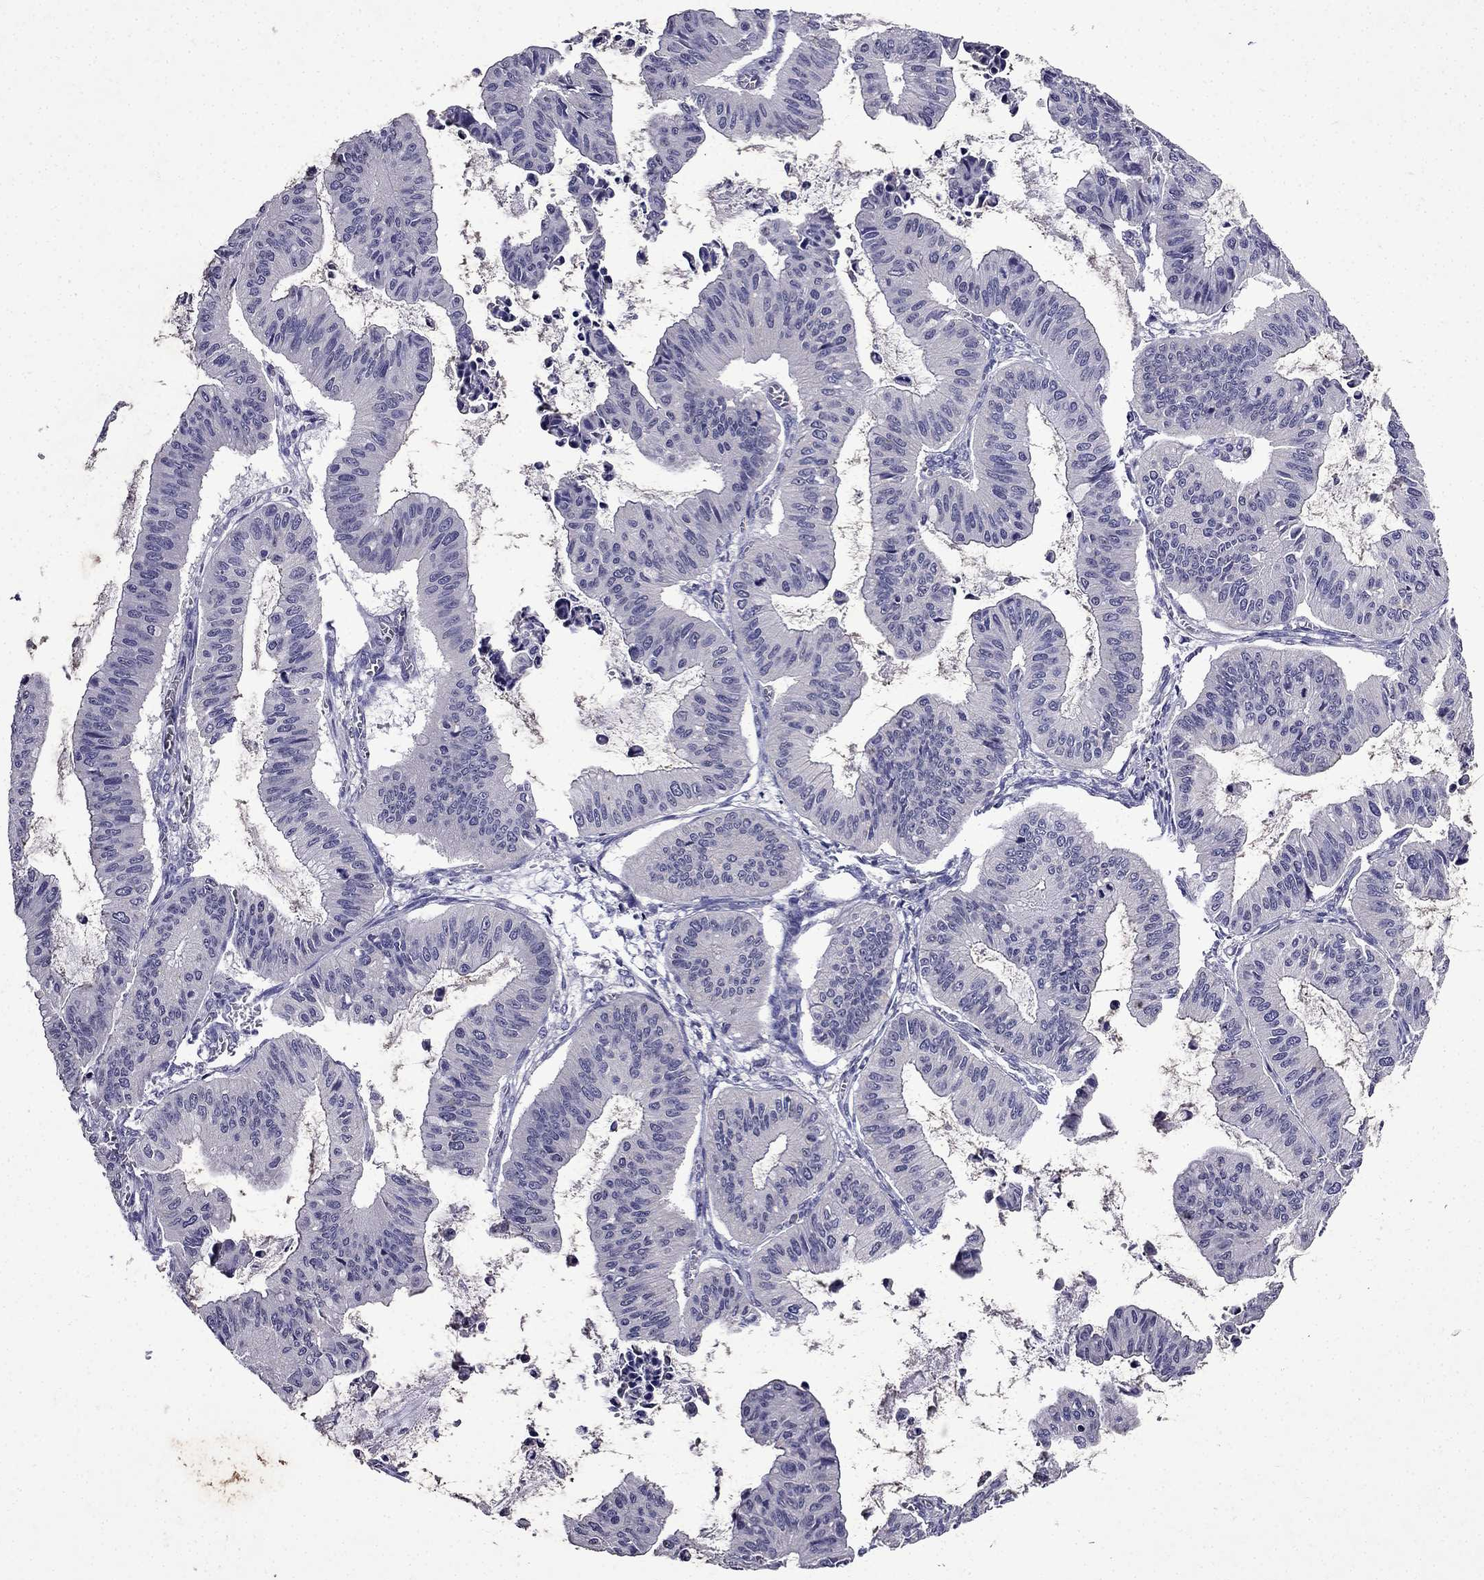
{"staining": {"intensity": "negative", "quantity": "none", "location": "none"}, "tissue": "ovarian cancer", "cell_type": "Tumor cells", "image_type": "cancer", "snomed": [{"axis": "morphology", "description": "Cystadenocarcinoma, mucinous, NOS"}, {"axis": "topography", "description": "Ovary"}], "caption": "Immunohistochemistry (IHC) photomicrograph of neoplastic tissue: human ovarian mucinous cystadenocarcinoma stained with DAB reveals no significant protein staining in tumor cells. (Stains: DAB (3,3'-diaminobenzidine) immunohistochemistry (IHC) with hematoxylin counter stain, Microscopy: brightfield microscopy at high magnification).", "gene": "DNAH17", "patient": {"sex": "female", "age": 72}}